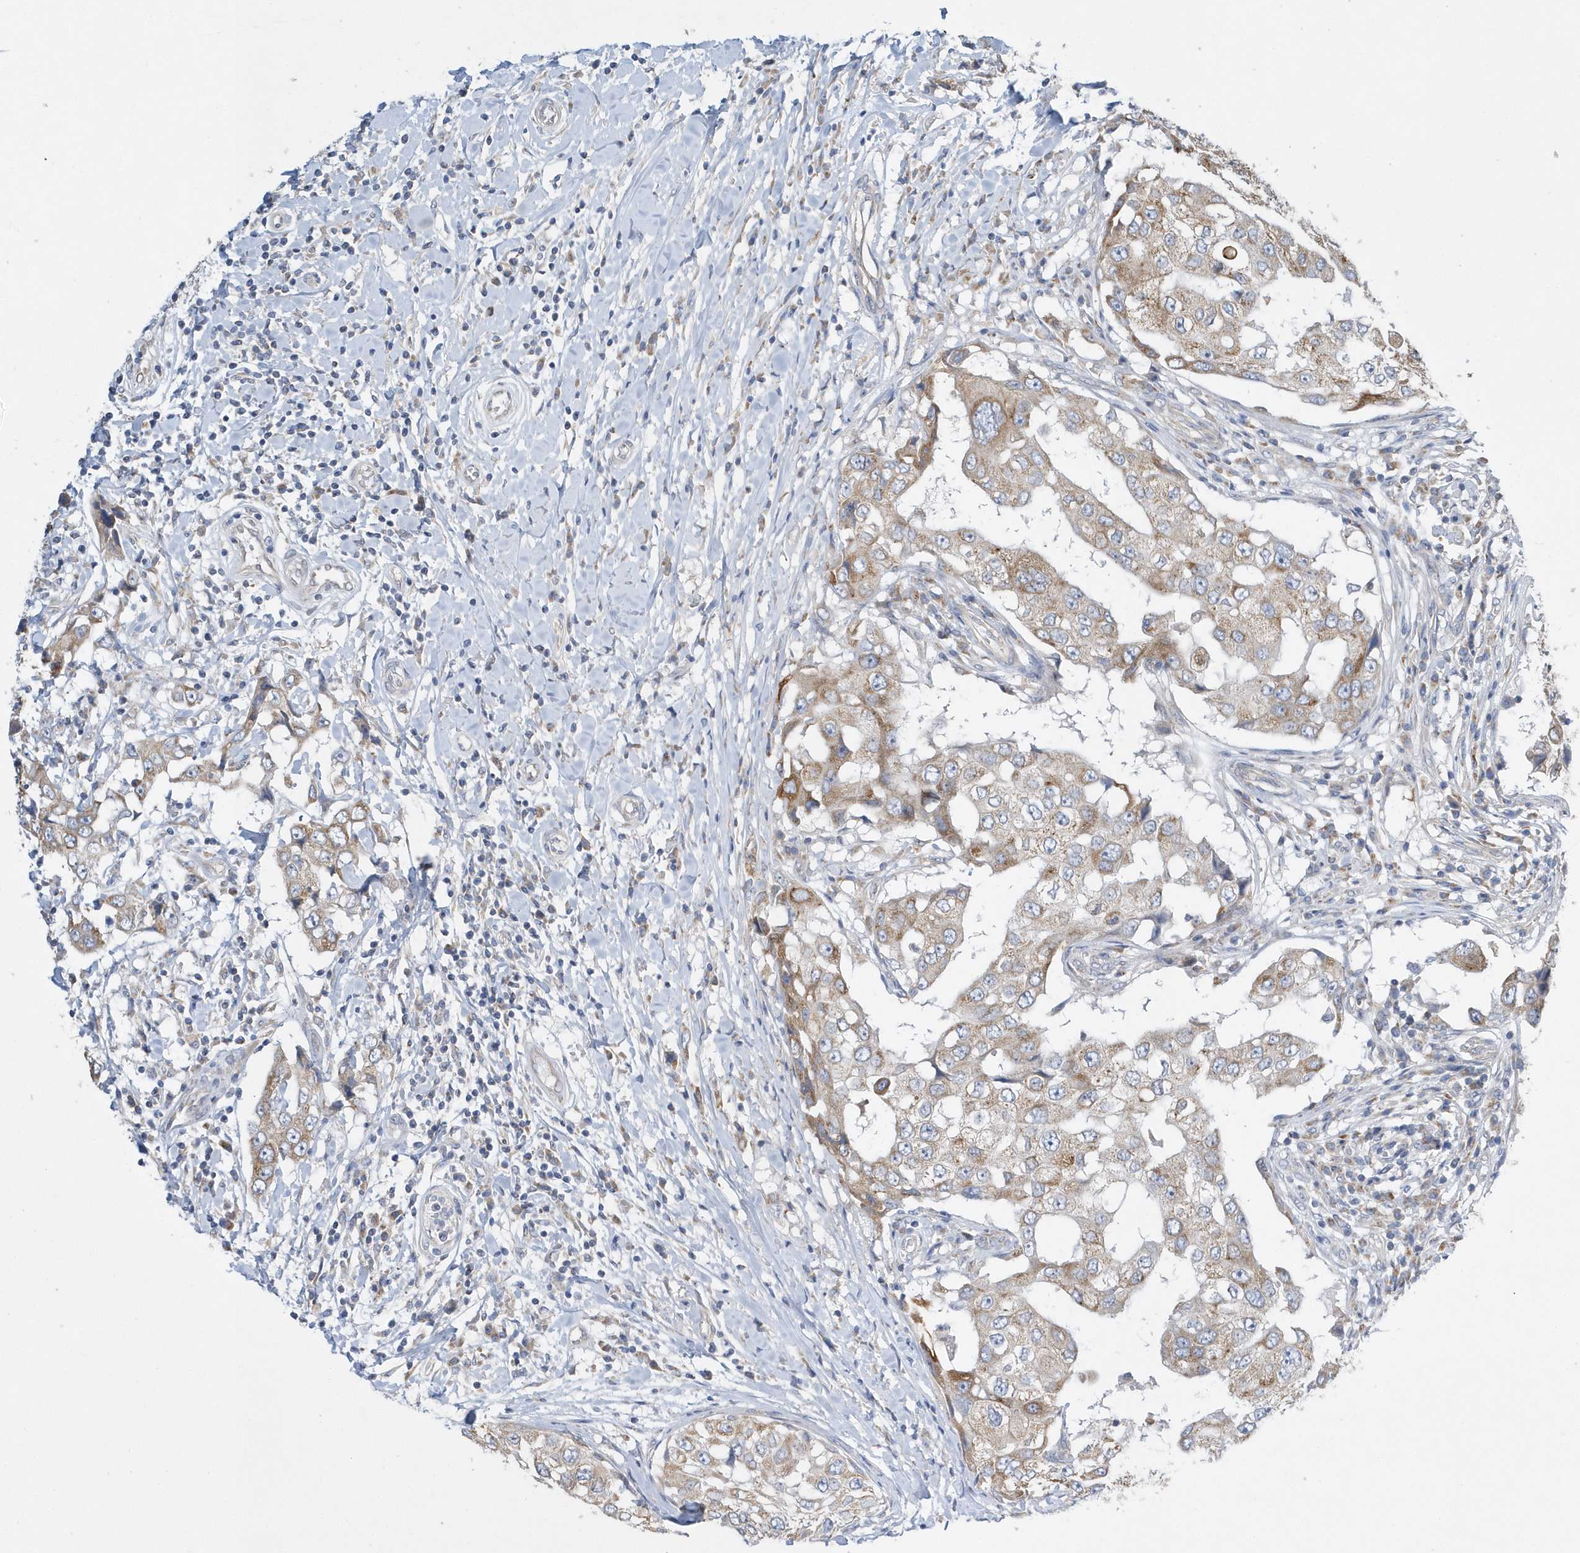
{"staining": {"intensity": "moderate", "quantity": ">75%", "location": "cytoplasmic/membranous"}, "tissue": "breast cancer", "cell_type": "Tumor cells", "image_type": "cancer", "snomed": [{"axis": "morphology", "description": "Duct carcinoma"}, {"axis": "topography", "description": "Breast"}], "caption": "Immunohistochemistry (IHC) micrograph of neoplastic tissue: human intraductal carcinoma (breast) stained using IHC demonstrates medium levels of moderate protein expression localized specifically in the cytoplasmic/membranous of tumor cells, appearing as a cytoplasmic/membranous brown color.", "gene": "SPATA5", "patient": {"sex": "female", "age": 27}}